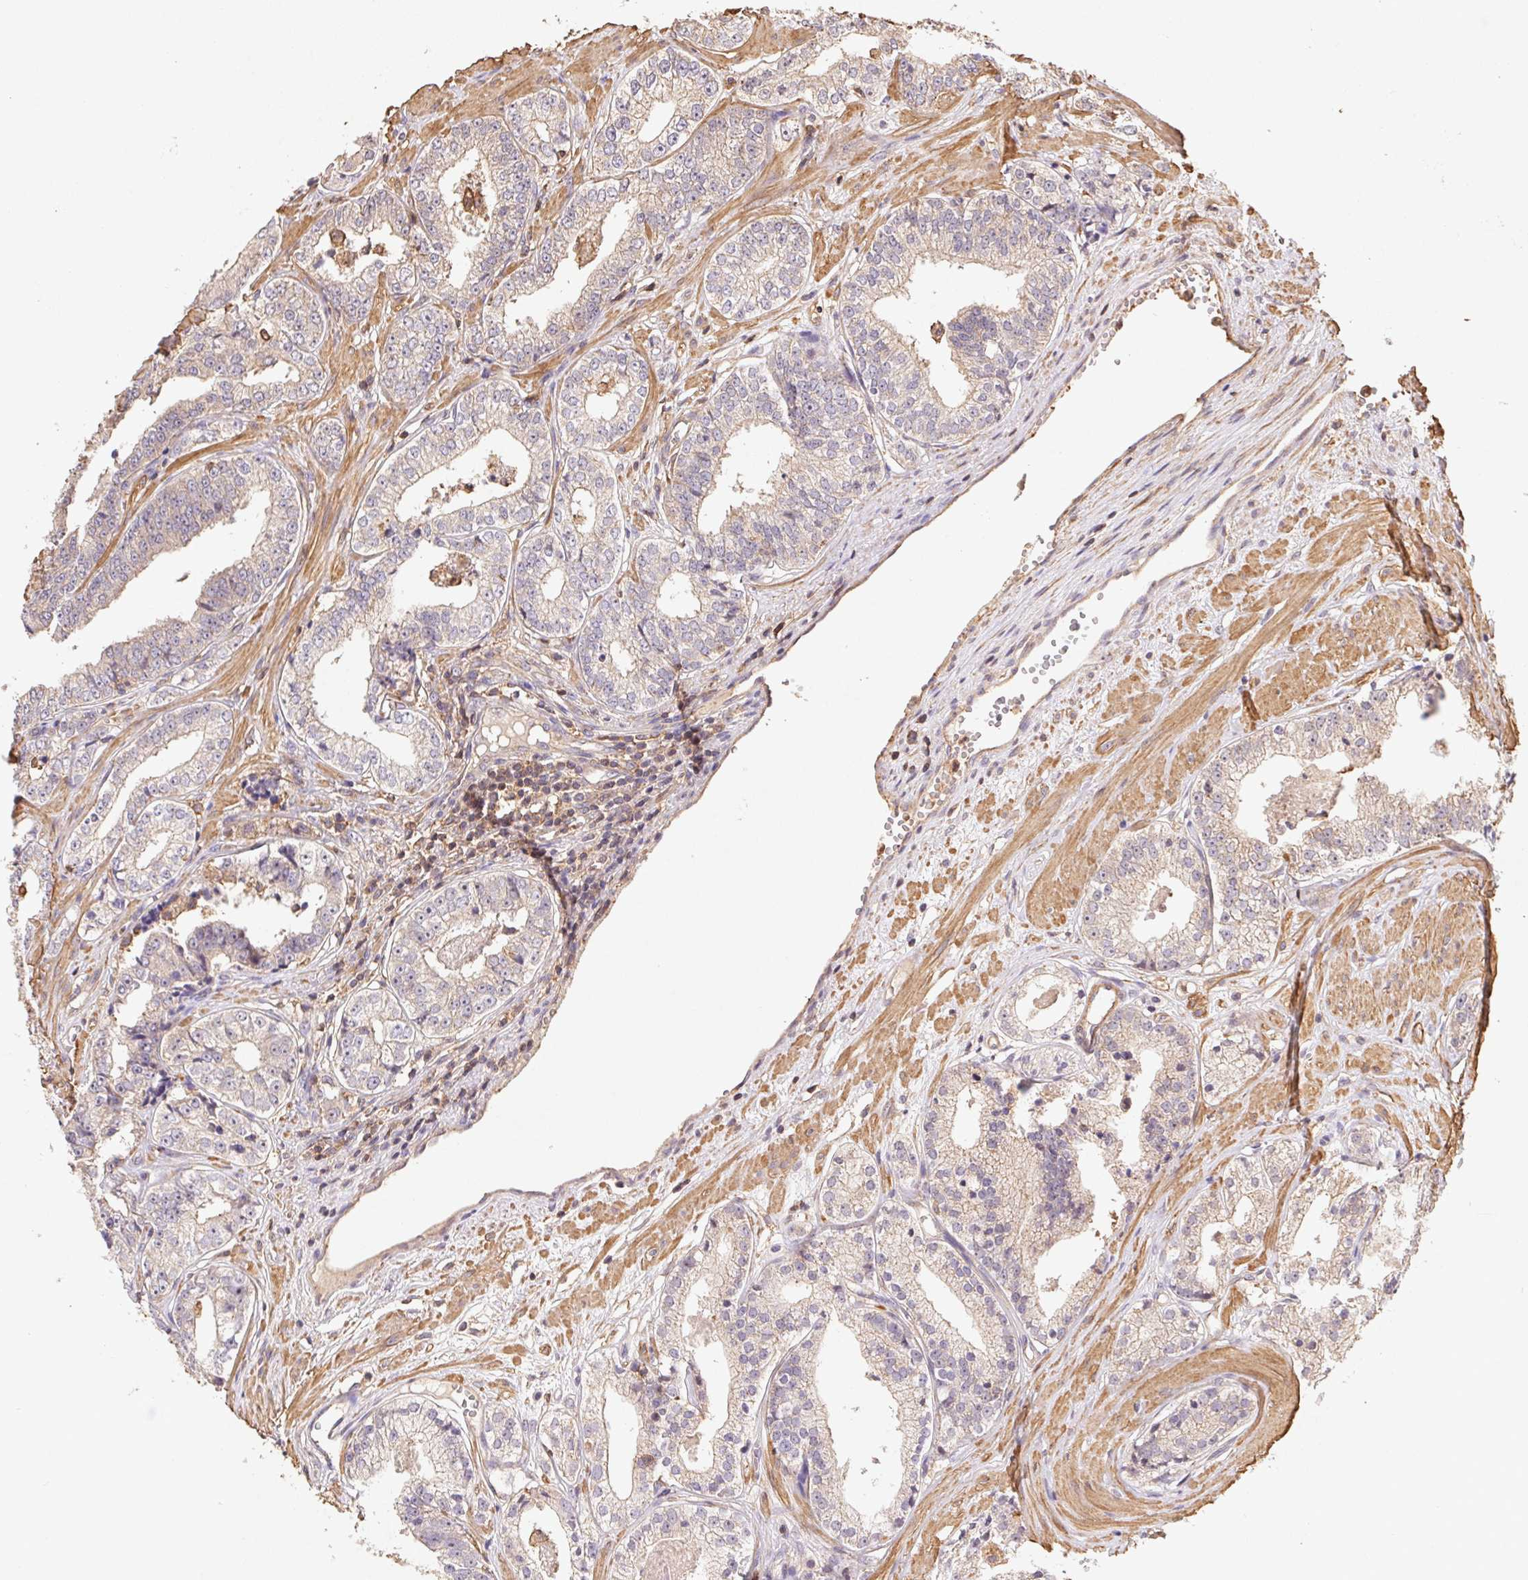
{"staining": {"intensity": "weak", "quantity": "<25%", "location": "cytoplasmic/membranous"}, "tissue": "prostate cancer", "cell_type": "Tumor cells", "image_type": "cancer", "snomed": [{"axis": "morphology", "description": "Adenocarcinoma, Low grade"}, {"axis": "topography", "description": "Prostate"}], "caption": "This is an immunohistochemistry image of prostate cancer (adenocarcinoma (low-grade)). There is no staining in tumor cells.", "gene": "ATG10", "patient": {"sex": "male", "age": 60}}